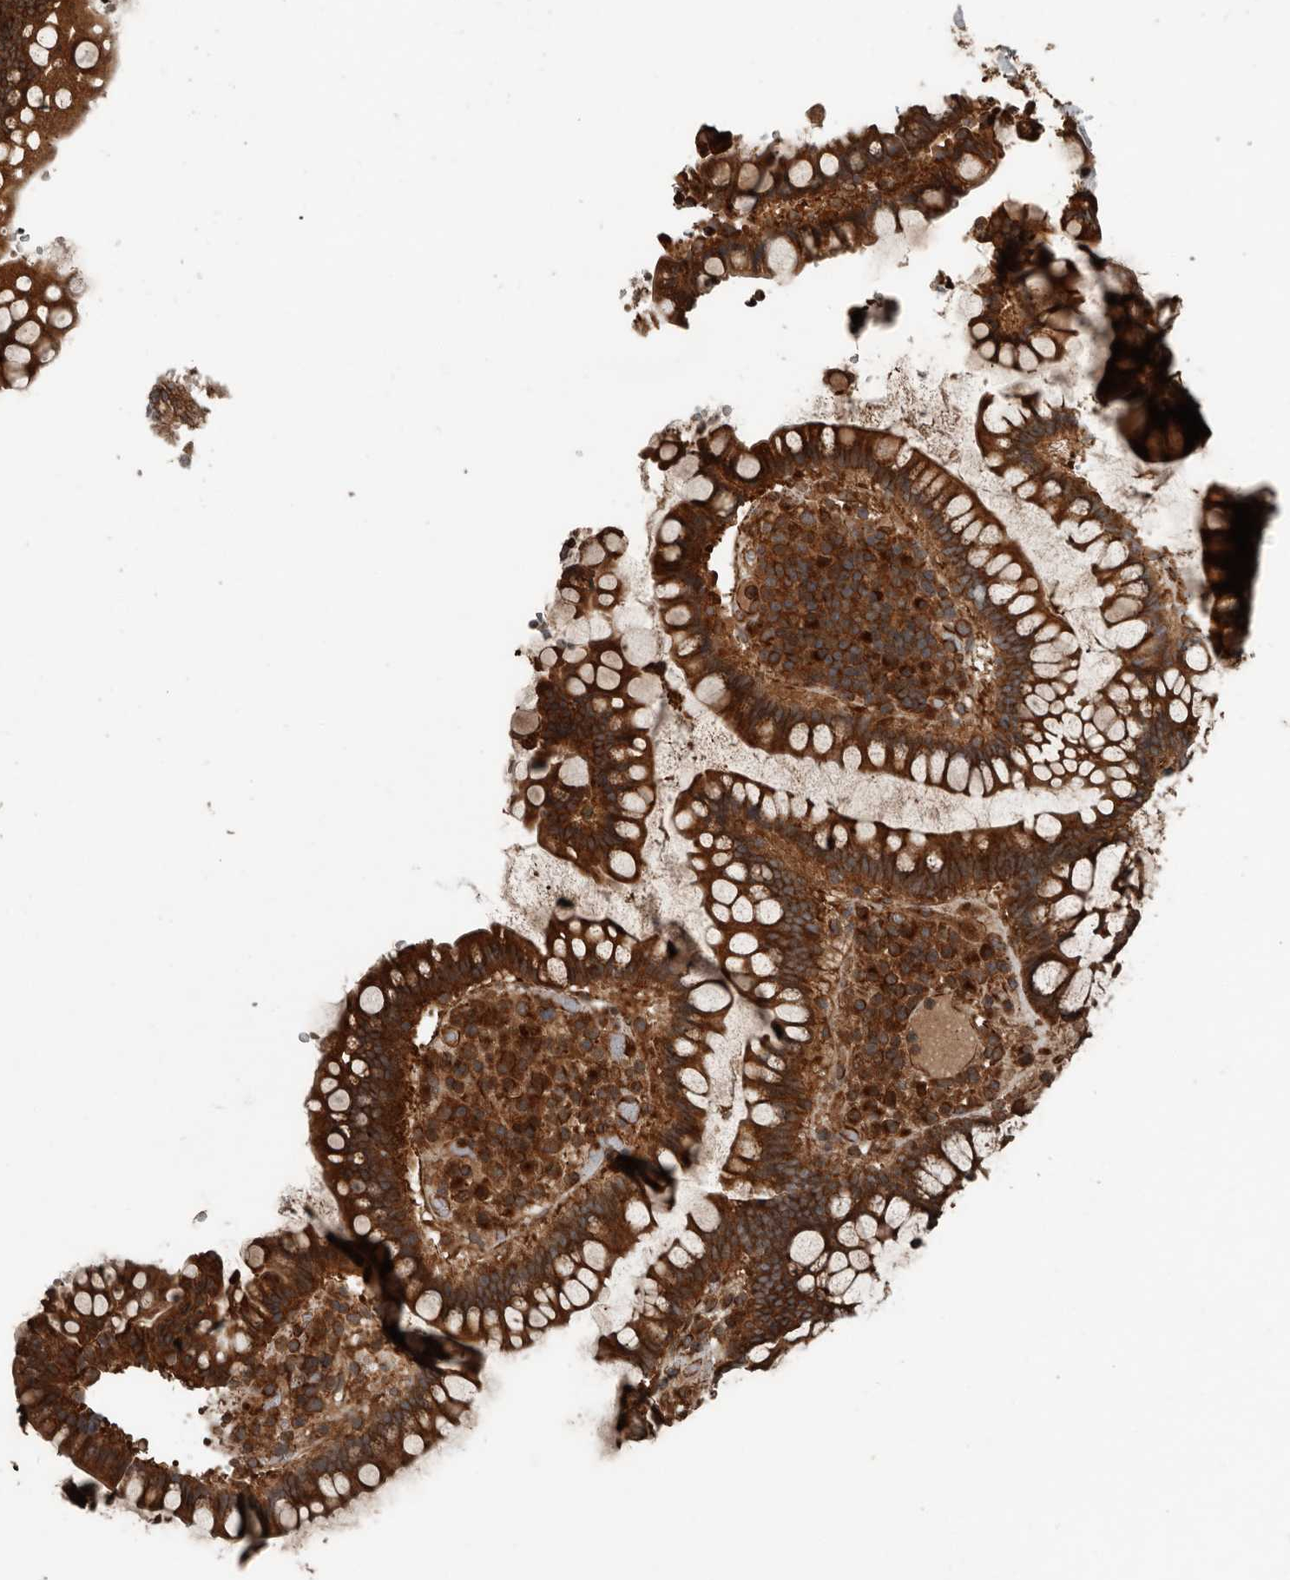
{"staining": {"intensity": "strong", "quantity": ">75%", "location": "cytoplasmic/membranous"}, "tissue": "colon", "cell_type": "Endothelial cells", "image_type": "normal", "snomed": [{"axis": "morphology", "description": "Normal tissue, NOS"}, {"axis": "topography", "description": "Colon"}], "caption": "DAB immunohistochemical staining of normal human colon demonstrates strong cytoplasmic/membranous protein staining in approximately >75% of endothelial cells. The staining was performed using DAB (3,3'-diaminobenzidine) to visualize the protein expression in brown, while the nuclei were stained in blue with hematoxylin (Magnification: 20x).", "gene": "YOD1", "patient": {"sex": "female", "age": 79}}